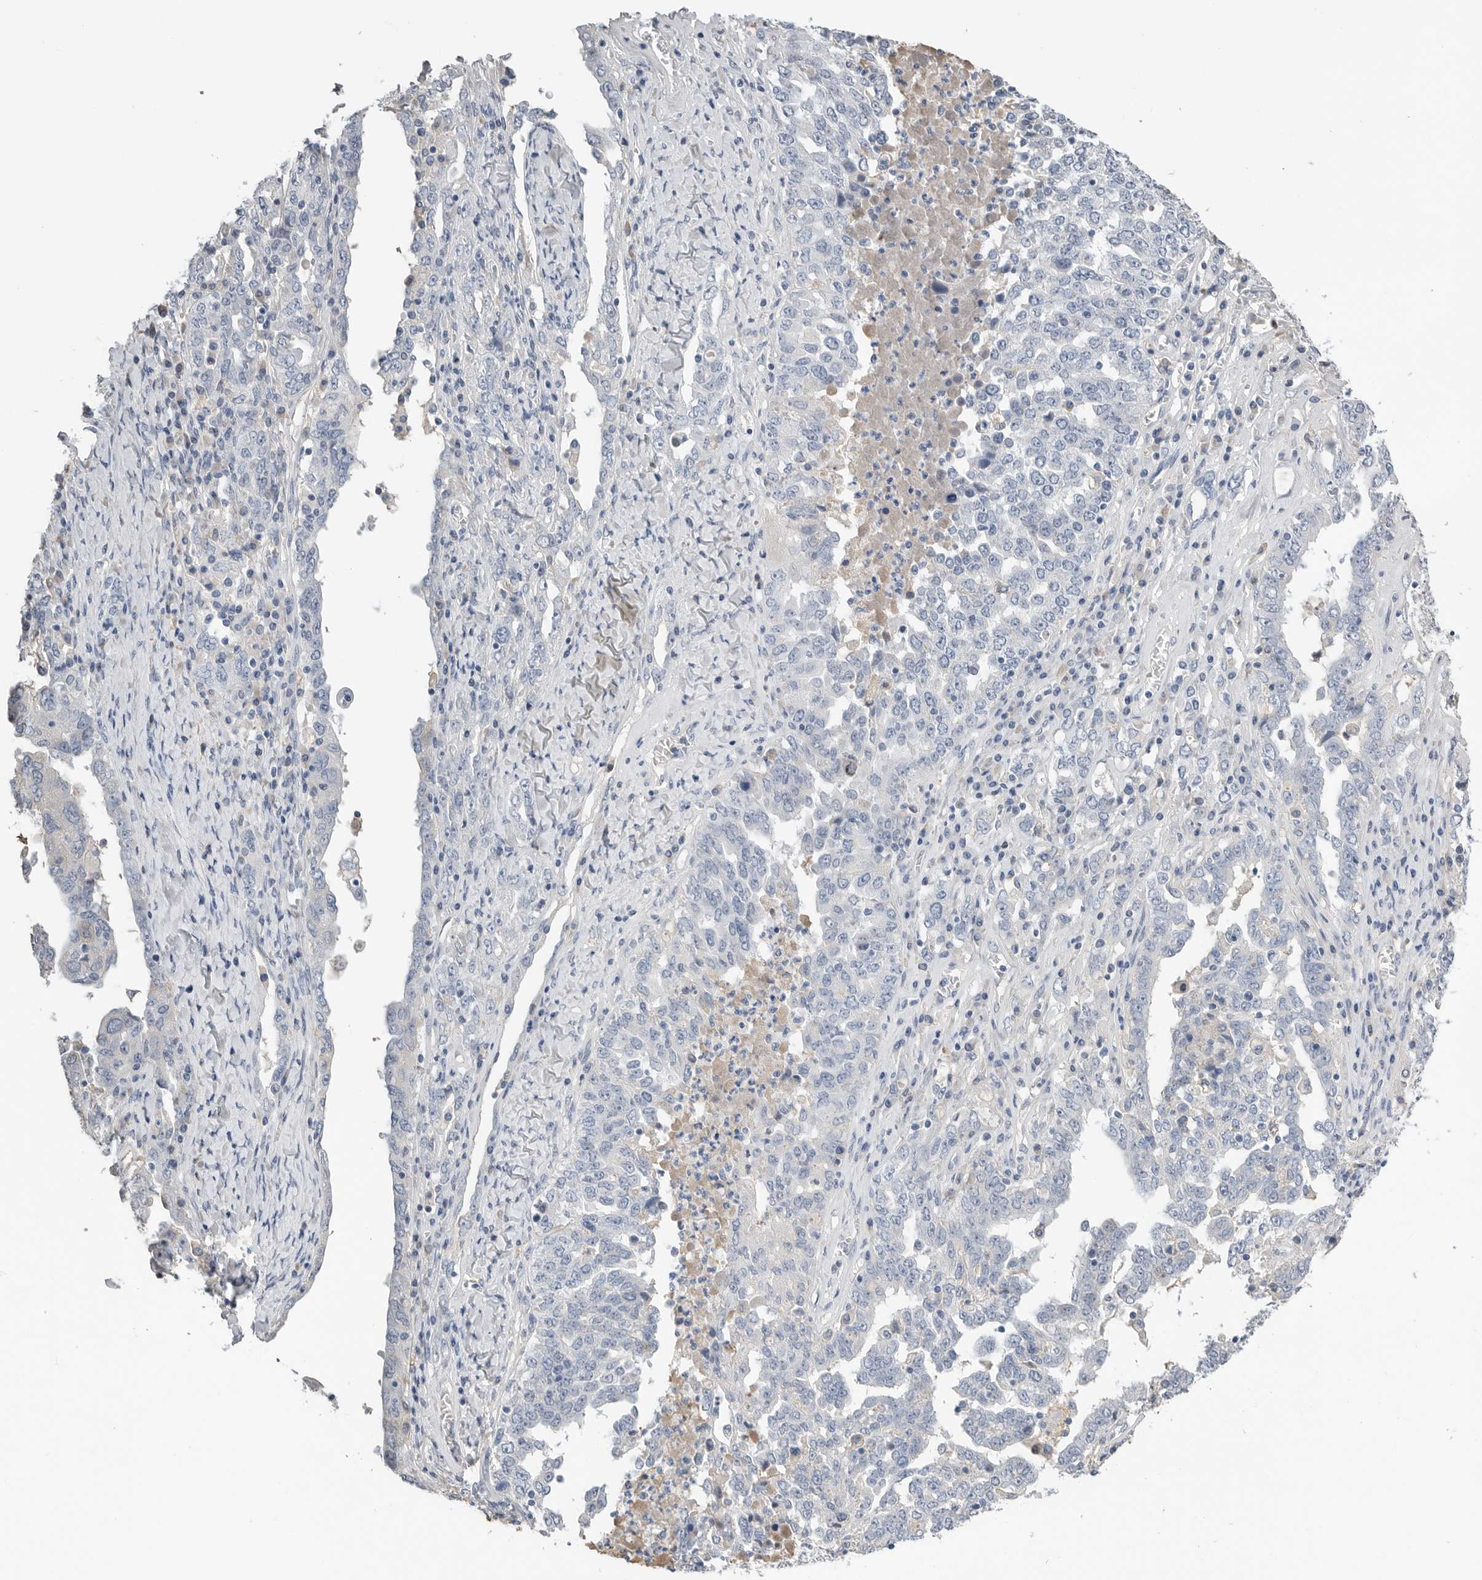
{"staining": {"intensity": "negative", "quantity": "none", "location": "none"}, "tissue": "ovarian cancer", "cell_type": "Tumor cells", "image_type": "cancer", "snomed": [{"axis": "morphology", "description": "Carcinoma, endometroid"}, {"axis": "topography", "description": "Ovary"}], "caption": "Protein analysis of ovarian cancer displays no significant staining in tumor cells. (Immunohistochemistry (ihc), brightfield microscopy, high magnification).", "gene": "FABP6", "patient": {"sex": "female", "age": 62}}